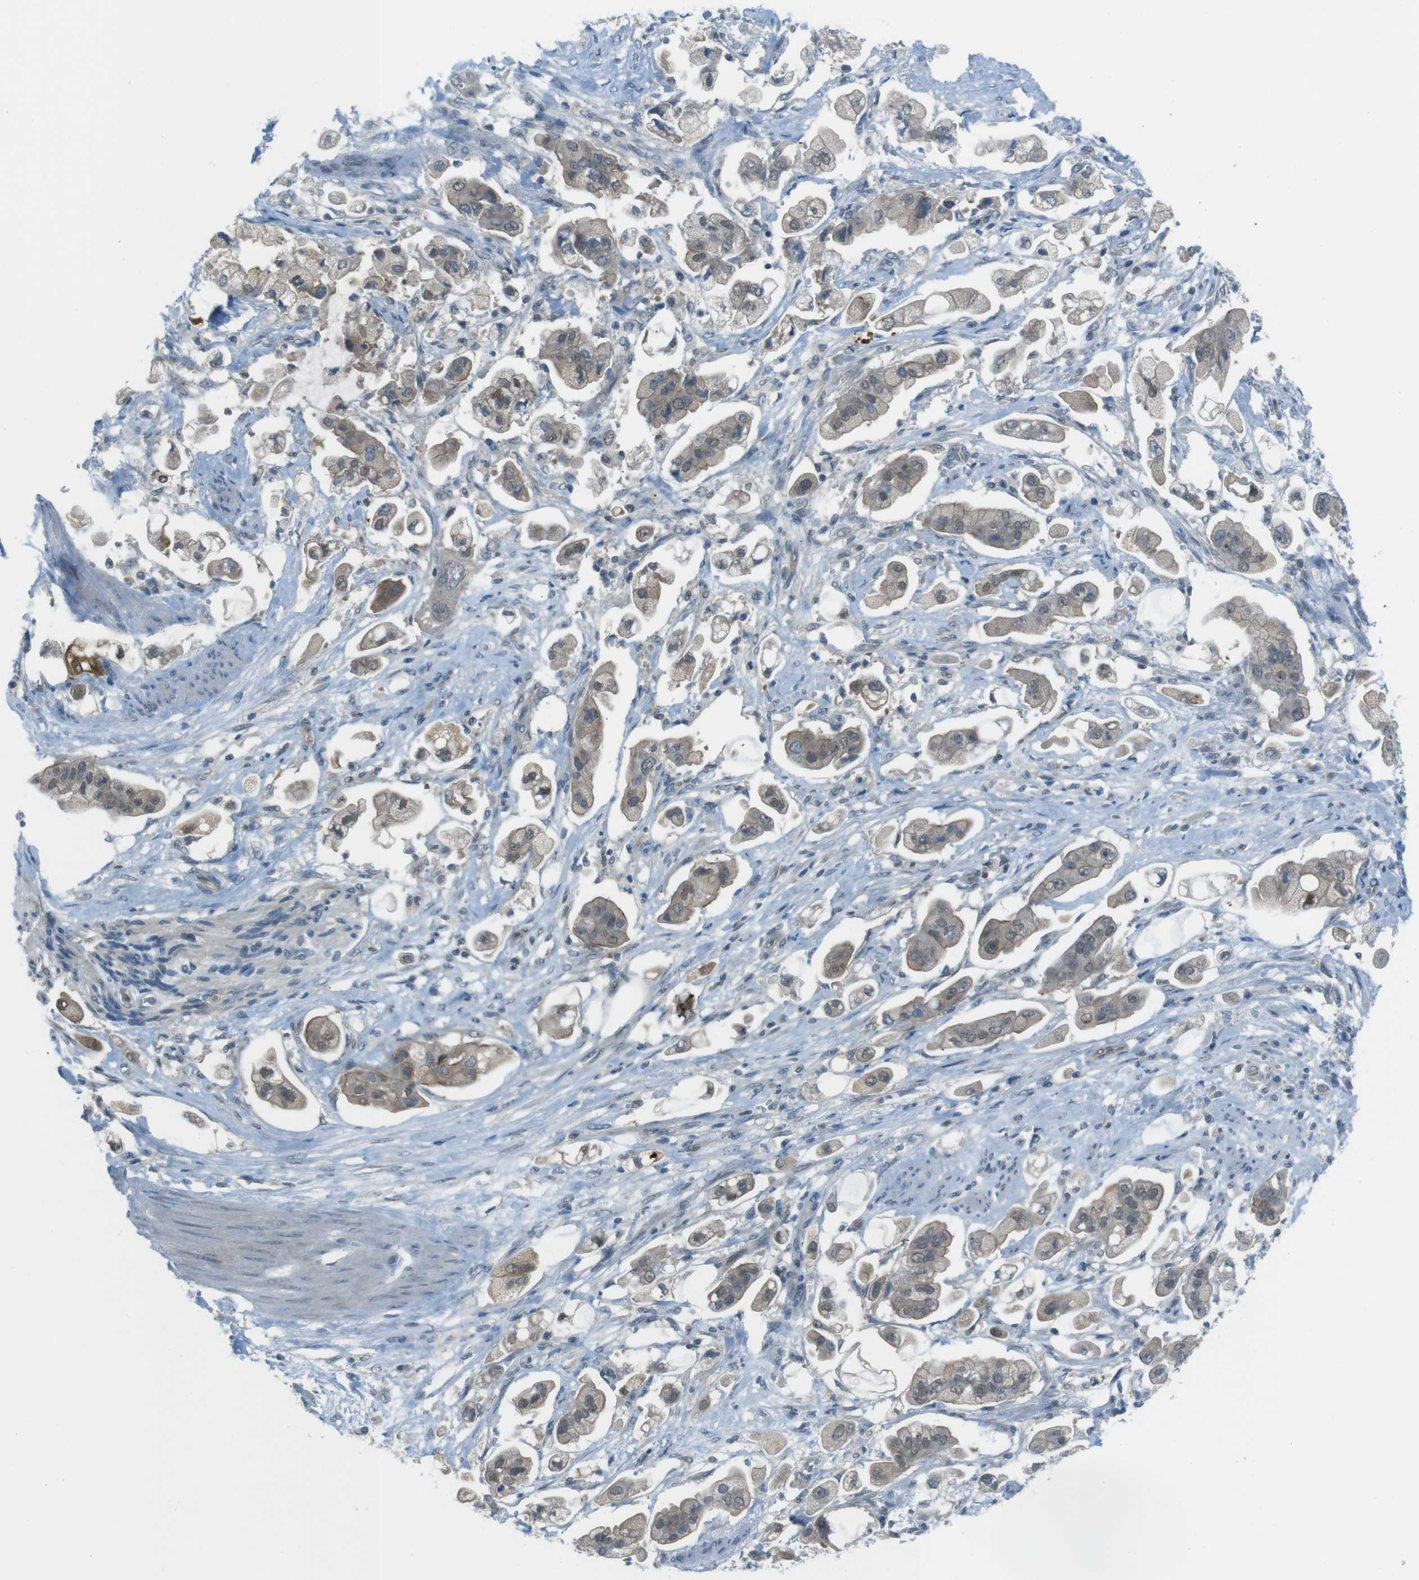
{"staining": {"intensity": "weak", "quantity": ">75%", "location": "cytoplasmic/membranous"}, "tissue": "stomach cancer", "cell_type": "Tumor cells", "image_type": "cancer", "snomed": [{"axis": "morphology", "description": "Adenocarcinoma, NOS"}, {"axis": "topography", "description": "Stomach"}], "caption": "Human stomach cancer (adenocarcinoma) stained for a protein (brown) shows weak cytoplasmic/membranous positive expression in approximately >75% of tumor cells.", "gene": "ZDHHC20", "patient": {"sex": "male", "age": 62}}